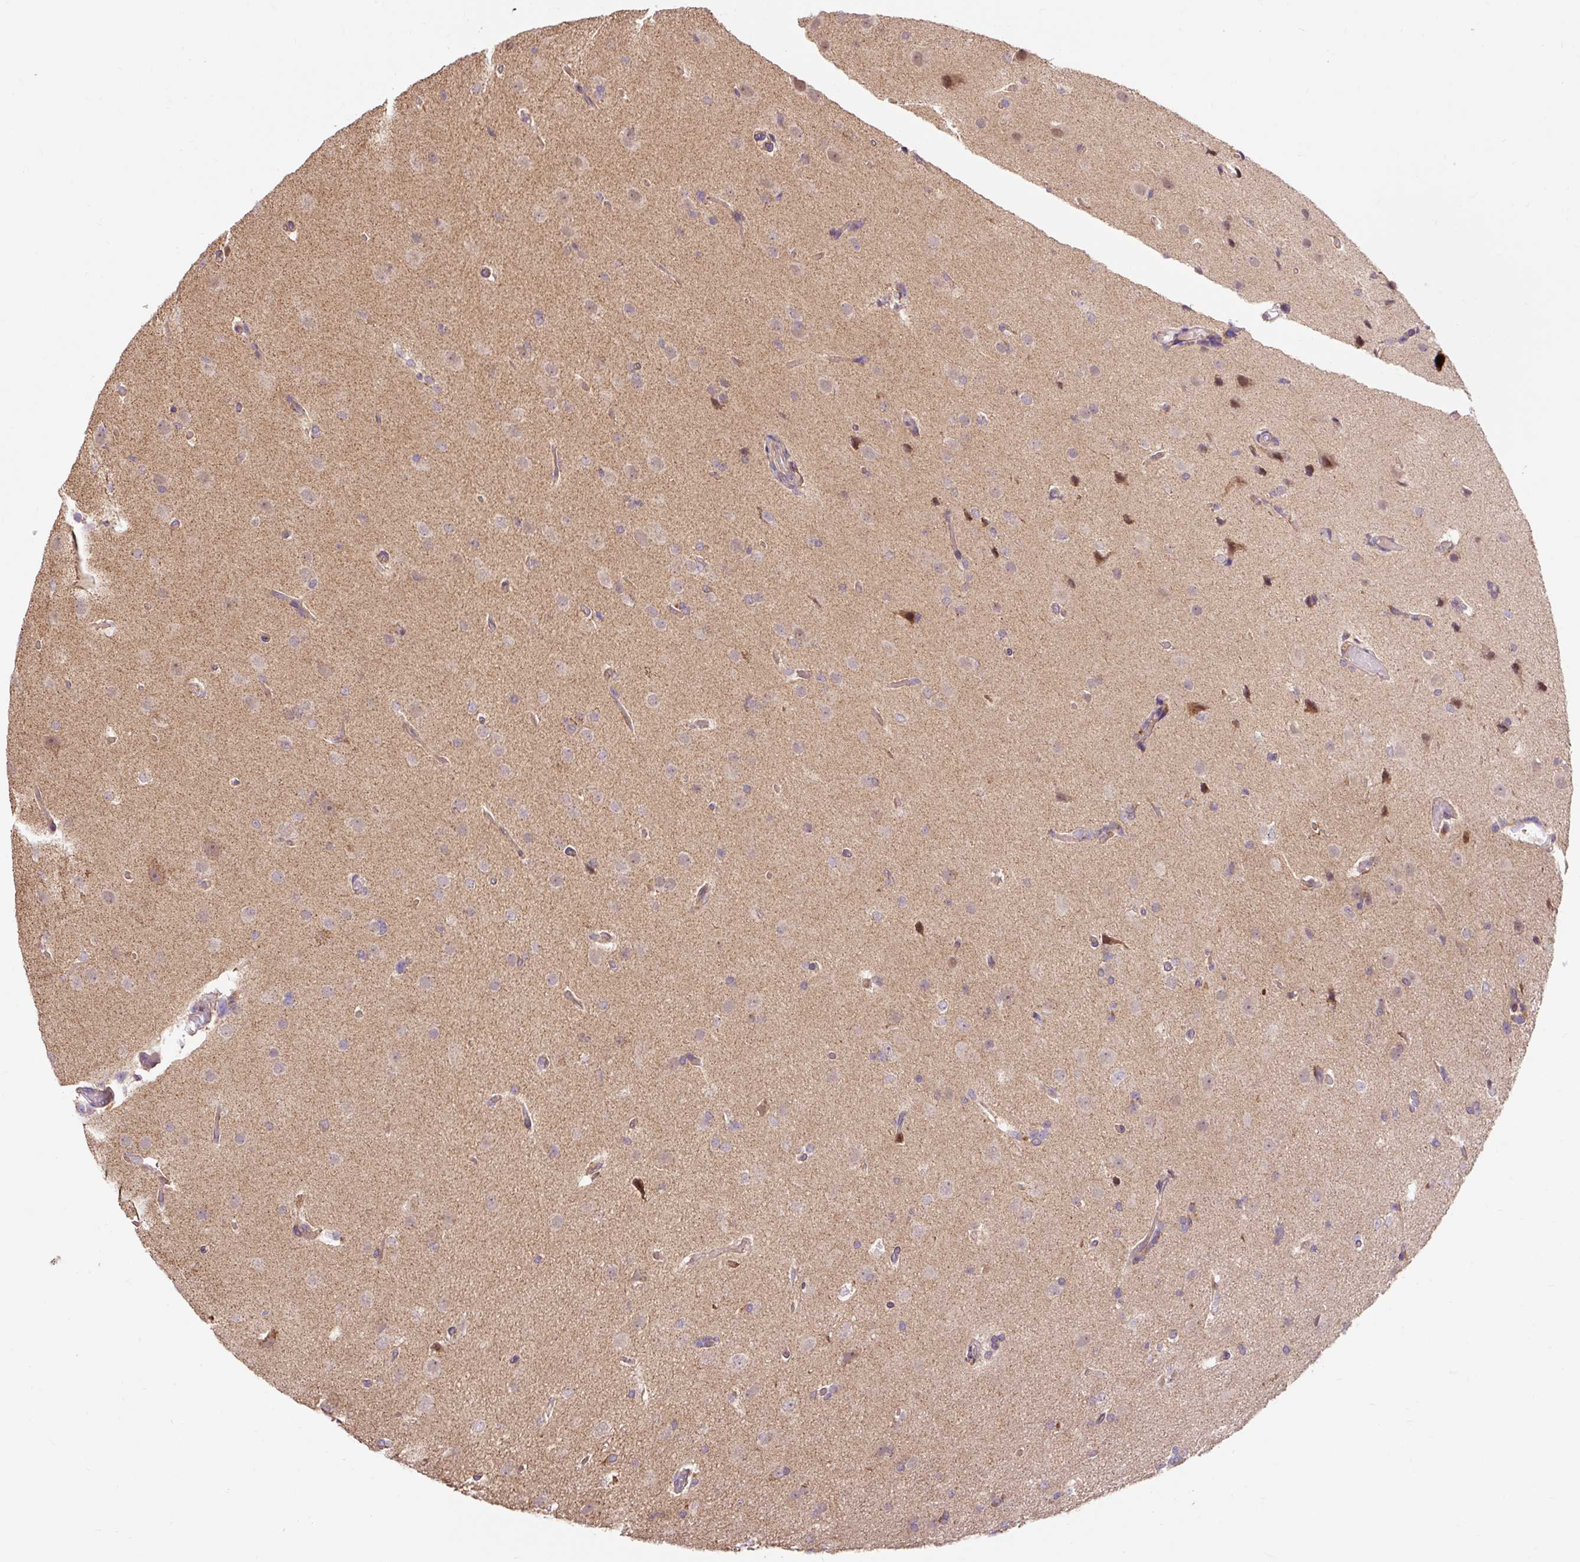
{"staining": {"intensity": "weak", "quantity": "25%-75%", "location": "cytoplasmic/membranous"}, "tissue": "glioma", "cell_type": "Tumor cells", "image_type": "cancer", "snomed": [{"axis": "morphology", "description": "Glioma, malignant, Low grade"}, {"axis": "topography", "description": "Brain"}], "caption": "A brown stain labels weak cytoplasmic/membranous positivity of a protein in glioma tumor cells.", "gene": "TRIAP1", "patient": {"sex": "male", "age": 26}}